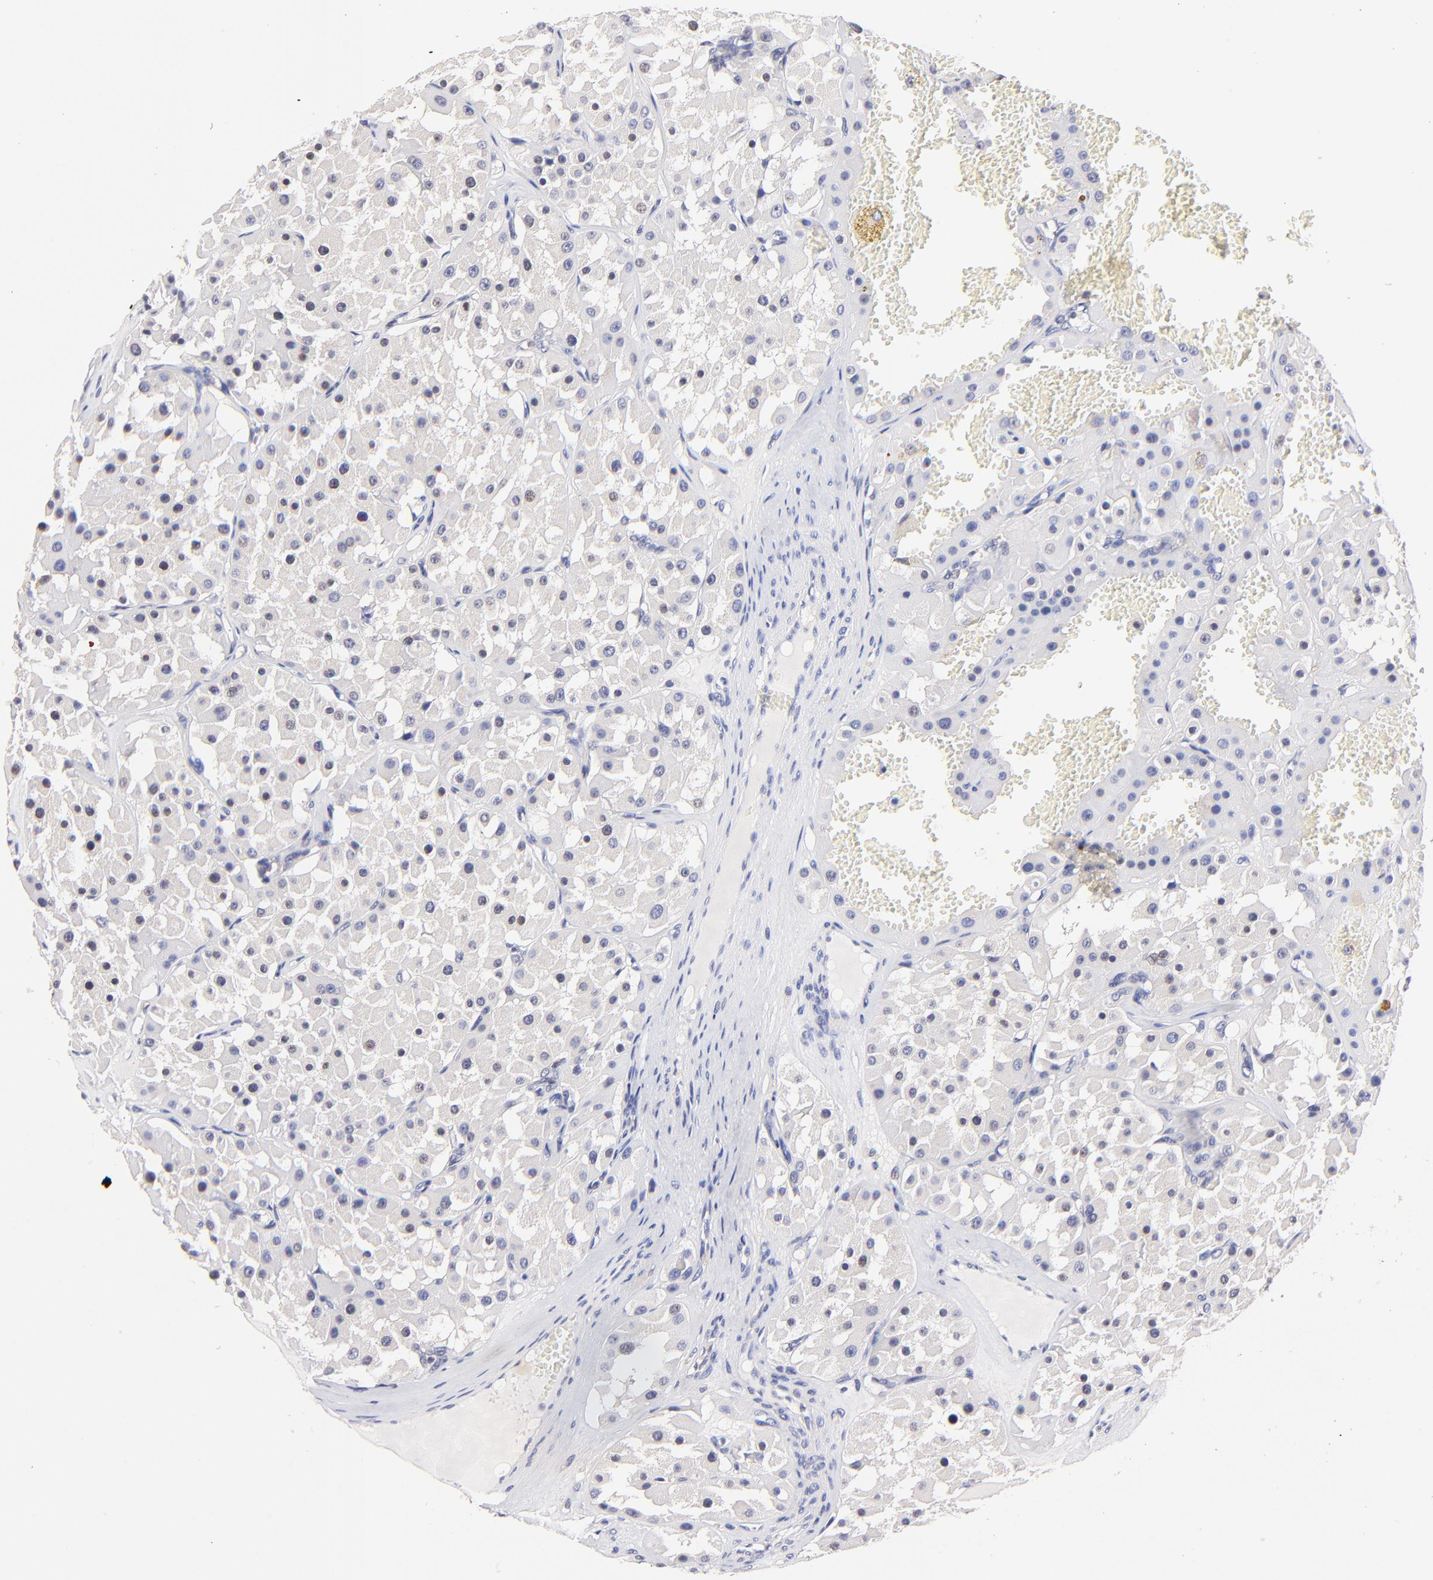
{"staining": {"intensity": "negative", "quantity": "none", "location": "none"}, "tissue": "renal cancer", "cell_type": "Tumor cells", "image_type": "cancer", "snomed": [{"axis": "morphology", "description": "Adenocarcinoma, uncertain malignant potential"}, {"axis": "topography", "description": "Kidney"}], "caption": "Immunohistochemical staining of renal cancer reveals no significant positivity in tumor cells. (Stains: DAB (3,3'-diaminobenzidine) immunohistochemistry with hematoxylin counter stain, Microscopy: brightfield microscopy at high magnification).", "gene": "ZNF155", "patient": {"sex": "male", "age": 63}}